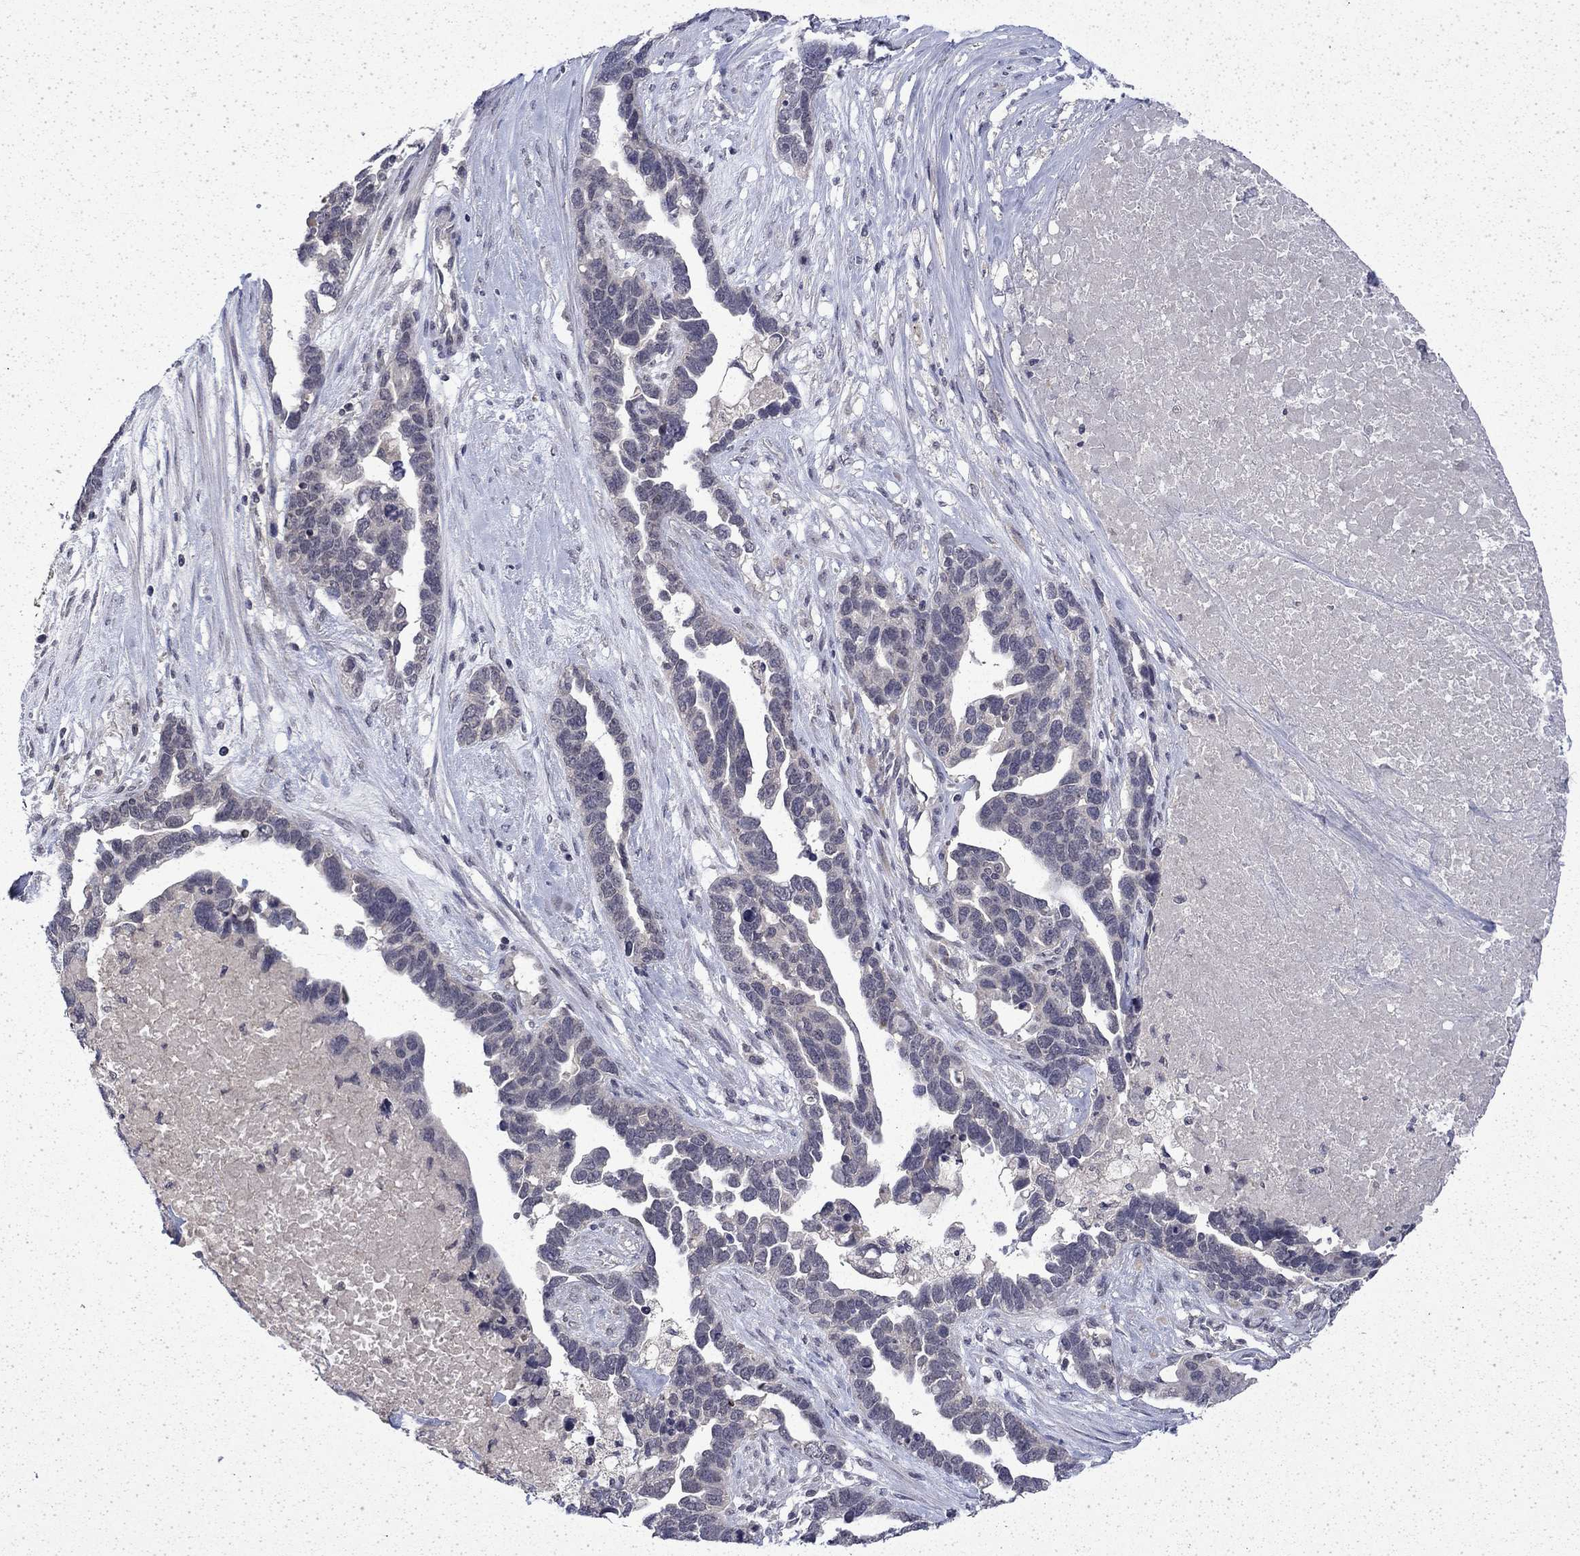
{"staining": {"intensity": "negative", "quantity": "none", "location": "none"}, "tissue": "ovarian cancer", "cell_type": "Tumor cells", "image_type": "cancer", "snomed": [{"axis": "morphology", "description": "Cystadenocarcinoma, serous, NOS"}, {"axis": "topography", "description": "Ovary"}], "caption": "Protein analysis of ovarian serous cystadenocarcinoma shows no significant positivity in tumor cells.", "gene": "CHAT", "patient": {"sex": "female", "age": 54}}